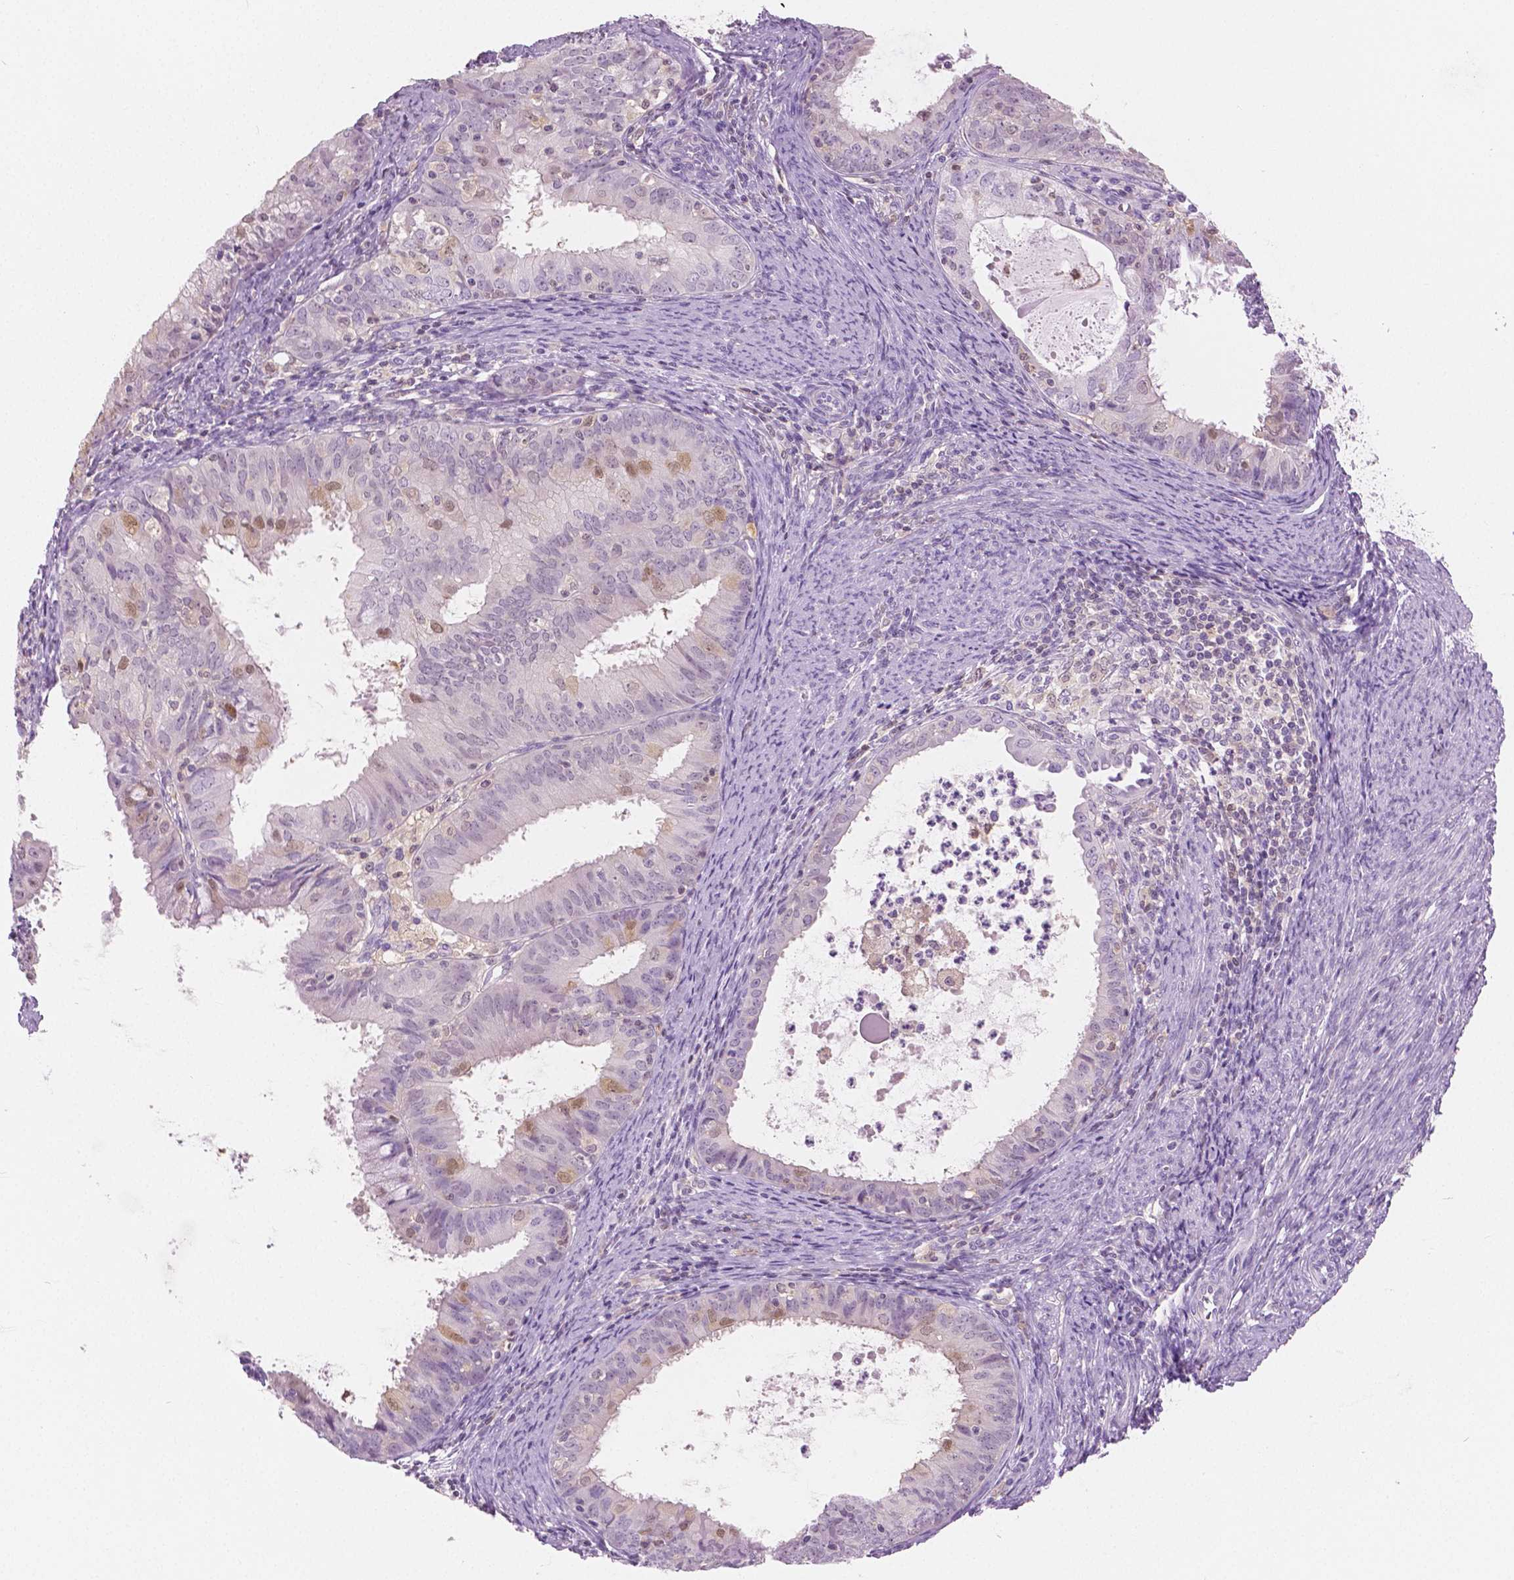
{"staining": {"intensity": "moderate", "quantity": "<25%", "location": "nuclear"}, "tissue": "endometrial cancer", "cell_type": "Tumor cells", "image_type": "cancer", "snomed": [{"axis": "morphology", "description": "Adenocarcinoma, NOS"}, {"axis": "topography", "description": "Endometrium"}], "caption": "This is a histology image of IHC staining of endometrial adenocarcinoma, which shows moderate positivity in the nuclear of tumor cells.", "gene": "GALM", "patient": {"sex": "female", "age": 57}}